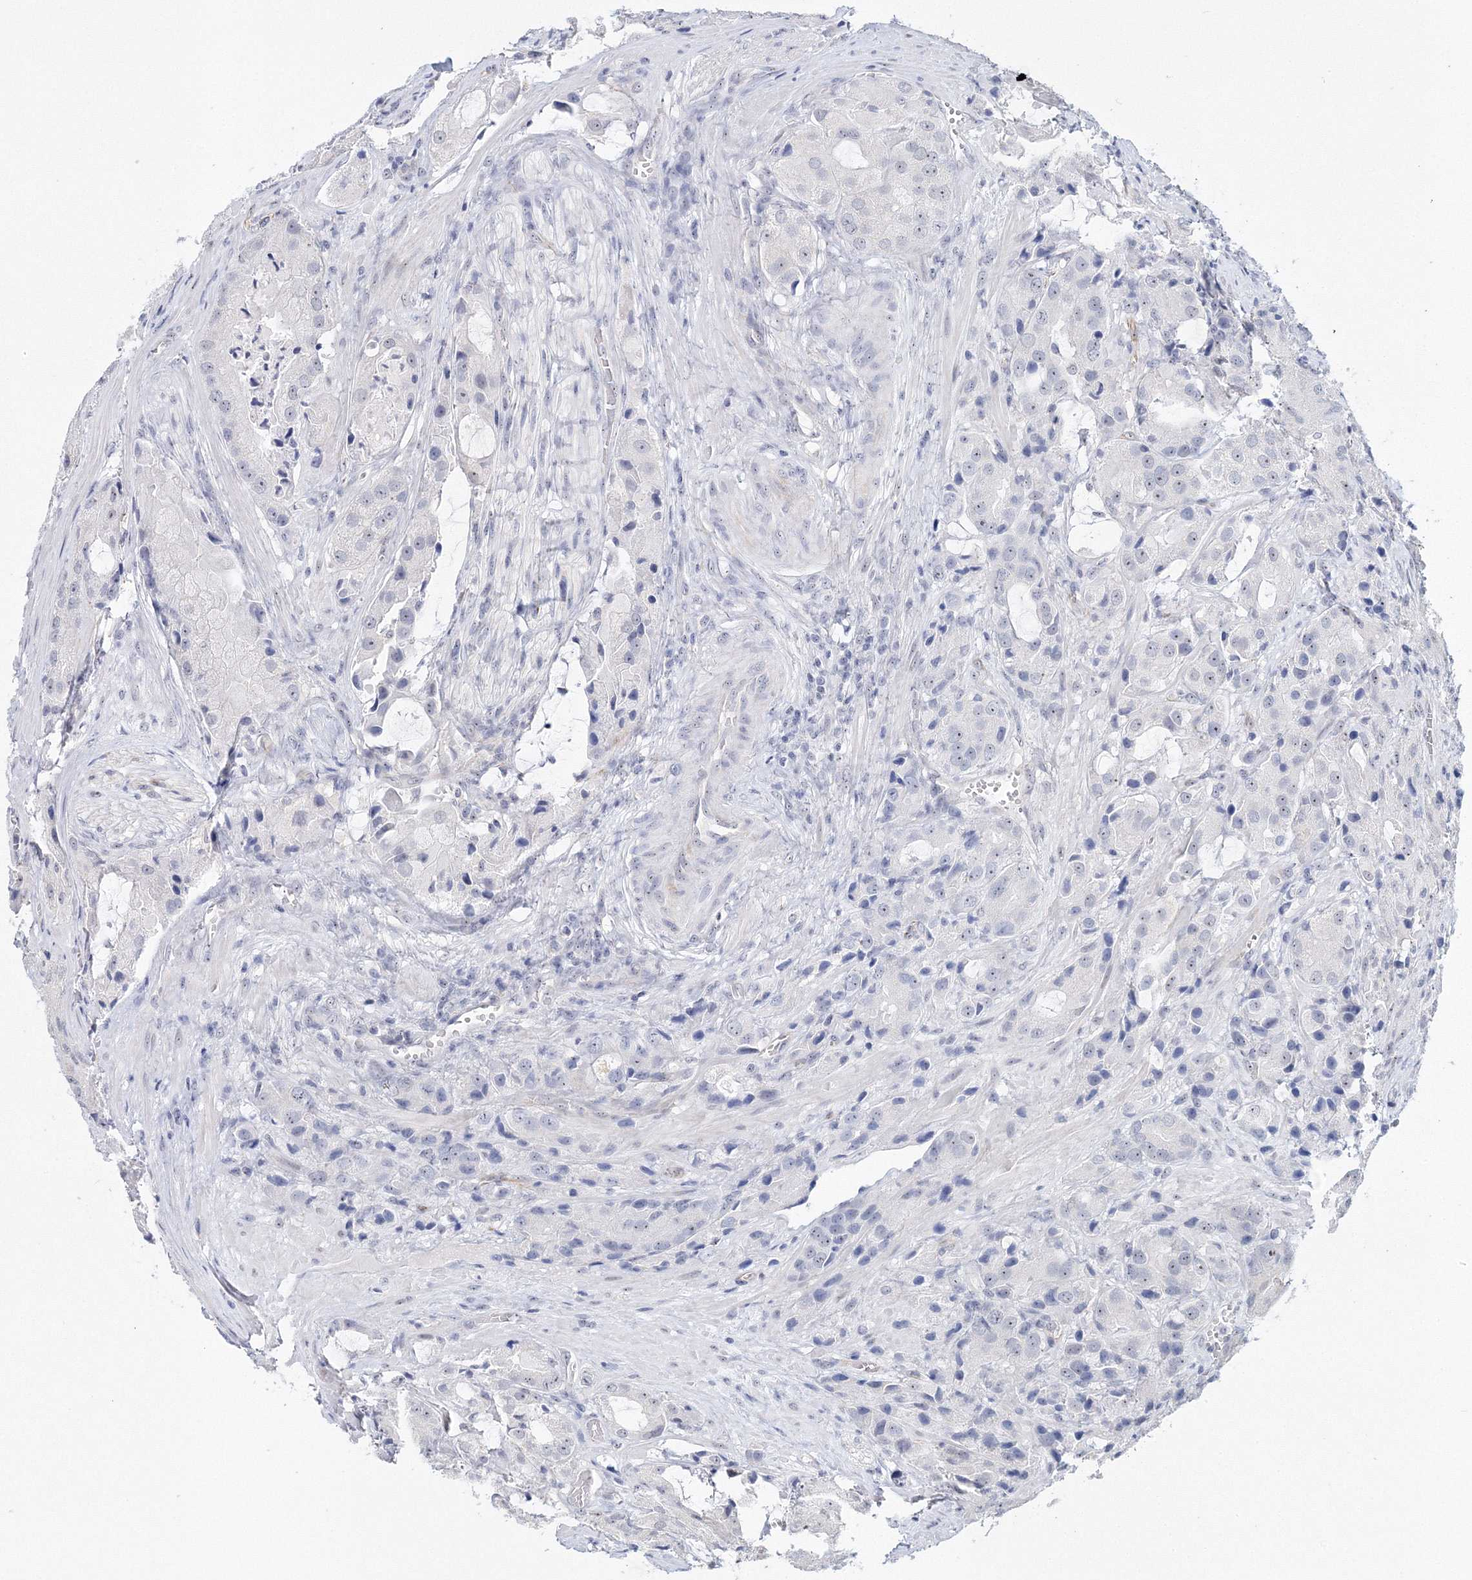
{"staining": {"intensity": "negative", "quantity": "none", "location": "none"}, "tissue": "prostate cancer", "cell_type": "Tumor cells", "image_type": "cancer", "snomed": [{"axis": "morphology", "description": "Adenocarcinoma, High grade"}, {"axis": "topography", "description": "Prostate"}], "caption": "Immunohistochemistry (IHC) micrograph of neoplastic tissue: prostate cancer stained with DAB (3,3'-diaminobenzidine) reveals no significant protein expression in tumor cells. The staining was performed using DAB (3,3'-diaminobenzidine) to visualize the protein expression in brown, while the nuclei were stained in blue with hematoxylin (Magnification: 20x).", "gene": "SIRT7", "patient": {"sex": "male", "age": 70}}